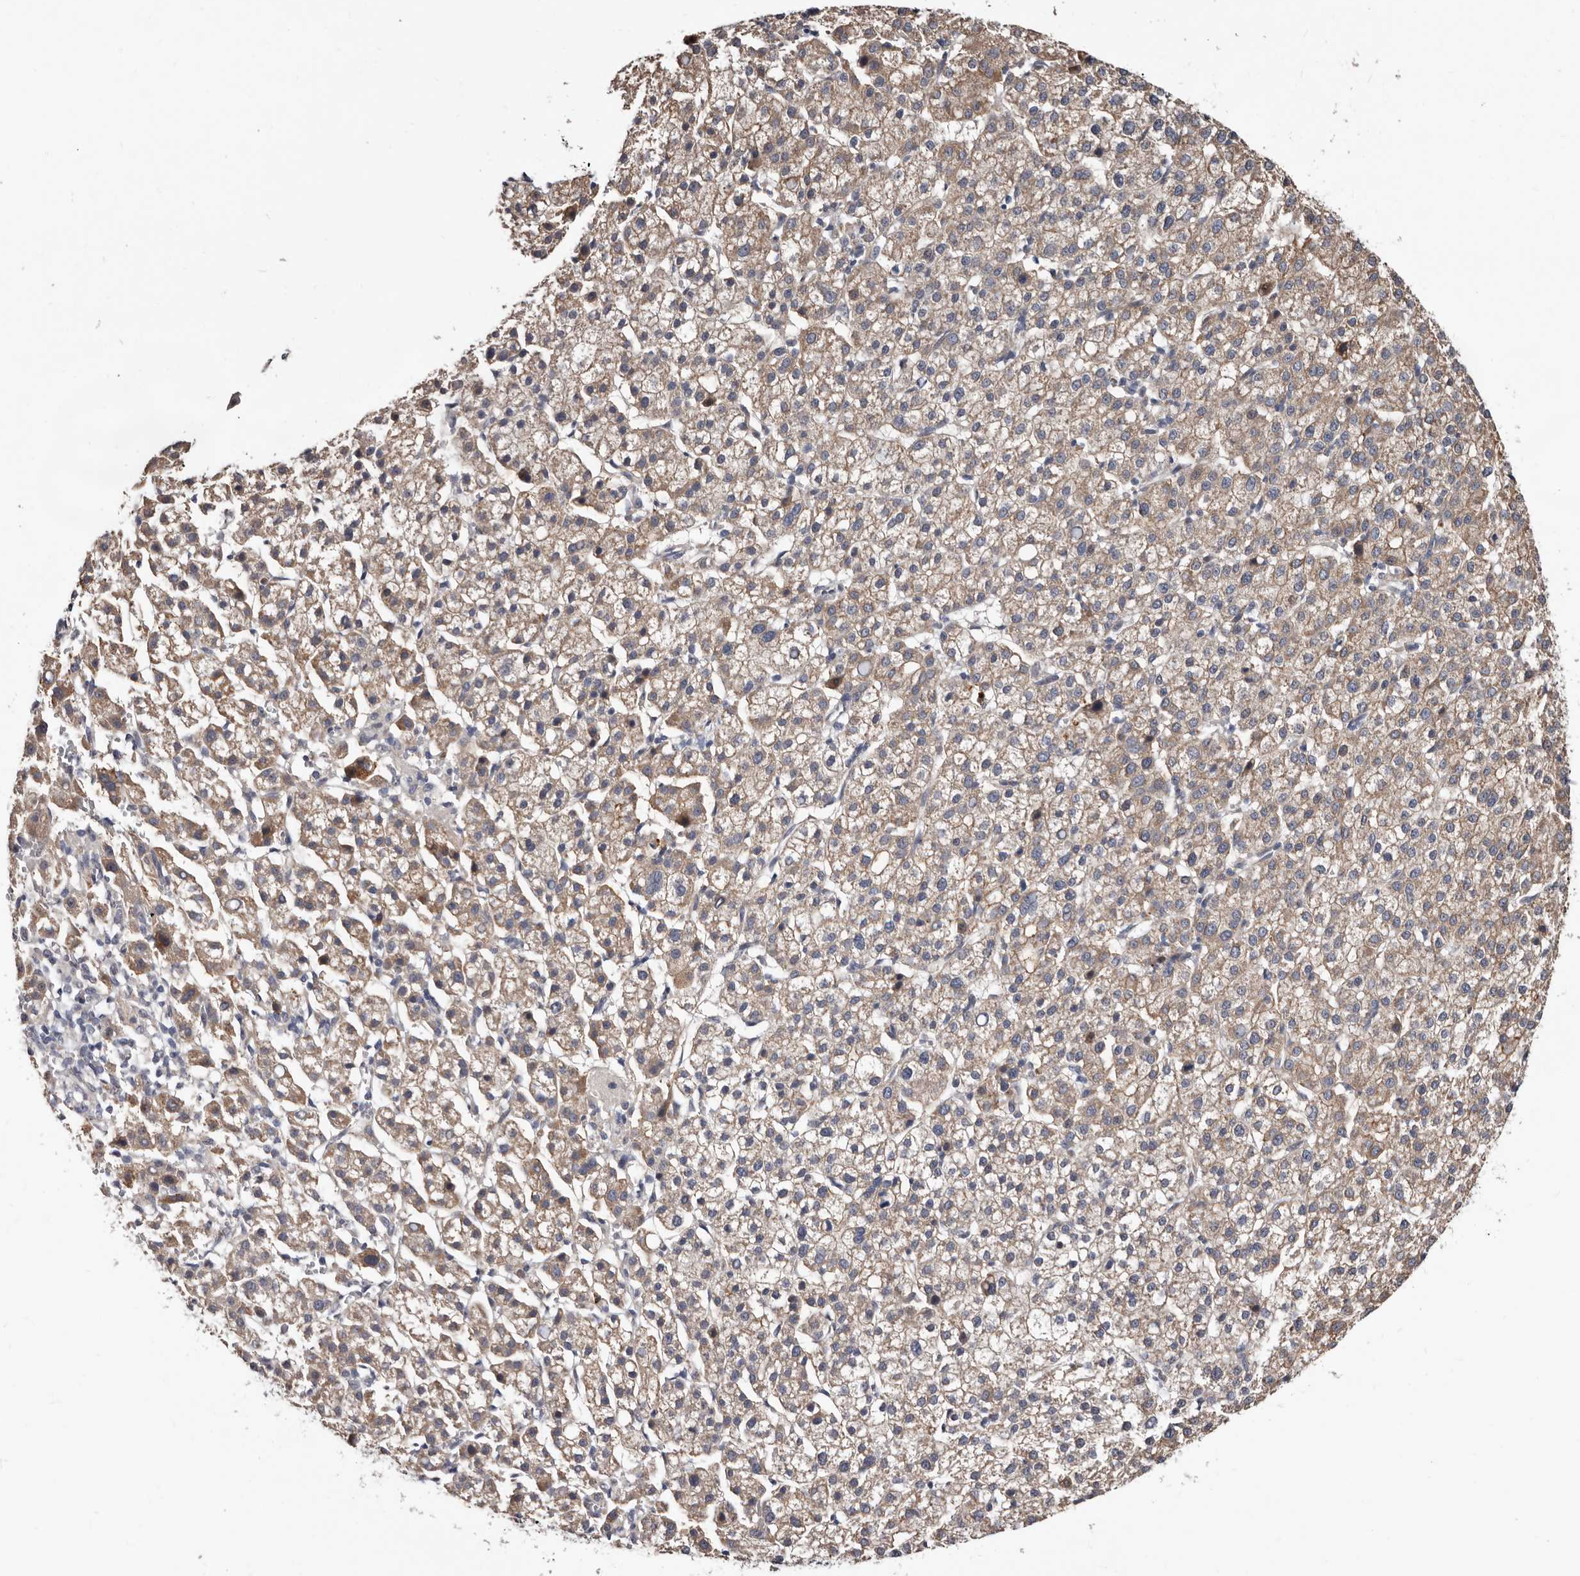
{"staining": {"intensity": "weak", "quantity": ">75%", "location": "cytoplasmic/membranous"}, "tissue": "liver cancer", "cell_type": "Tumor cells", "image_type": "cancer", "snomed": [{"axis": "morphology", "description": "Carcinoma, Hepatocellular, NOS"}, {"axis": "topography", "description": "Liver"}], "caption": "A histopathology image showing weak cytoplasmic/membranous positivity in about >75% of tumor cells in liver cancer (hepatocellular carcinoma), as visualized by brown immunohistochemical staining.", "gene": "MRPL18", "patient": {"sex": "female", "age": 58}}